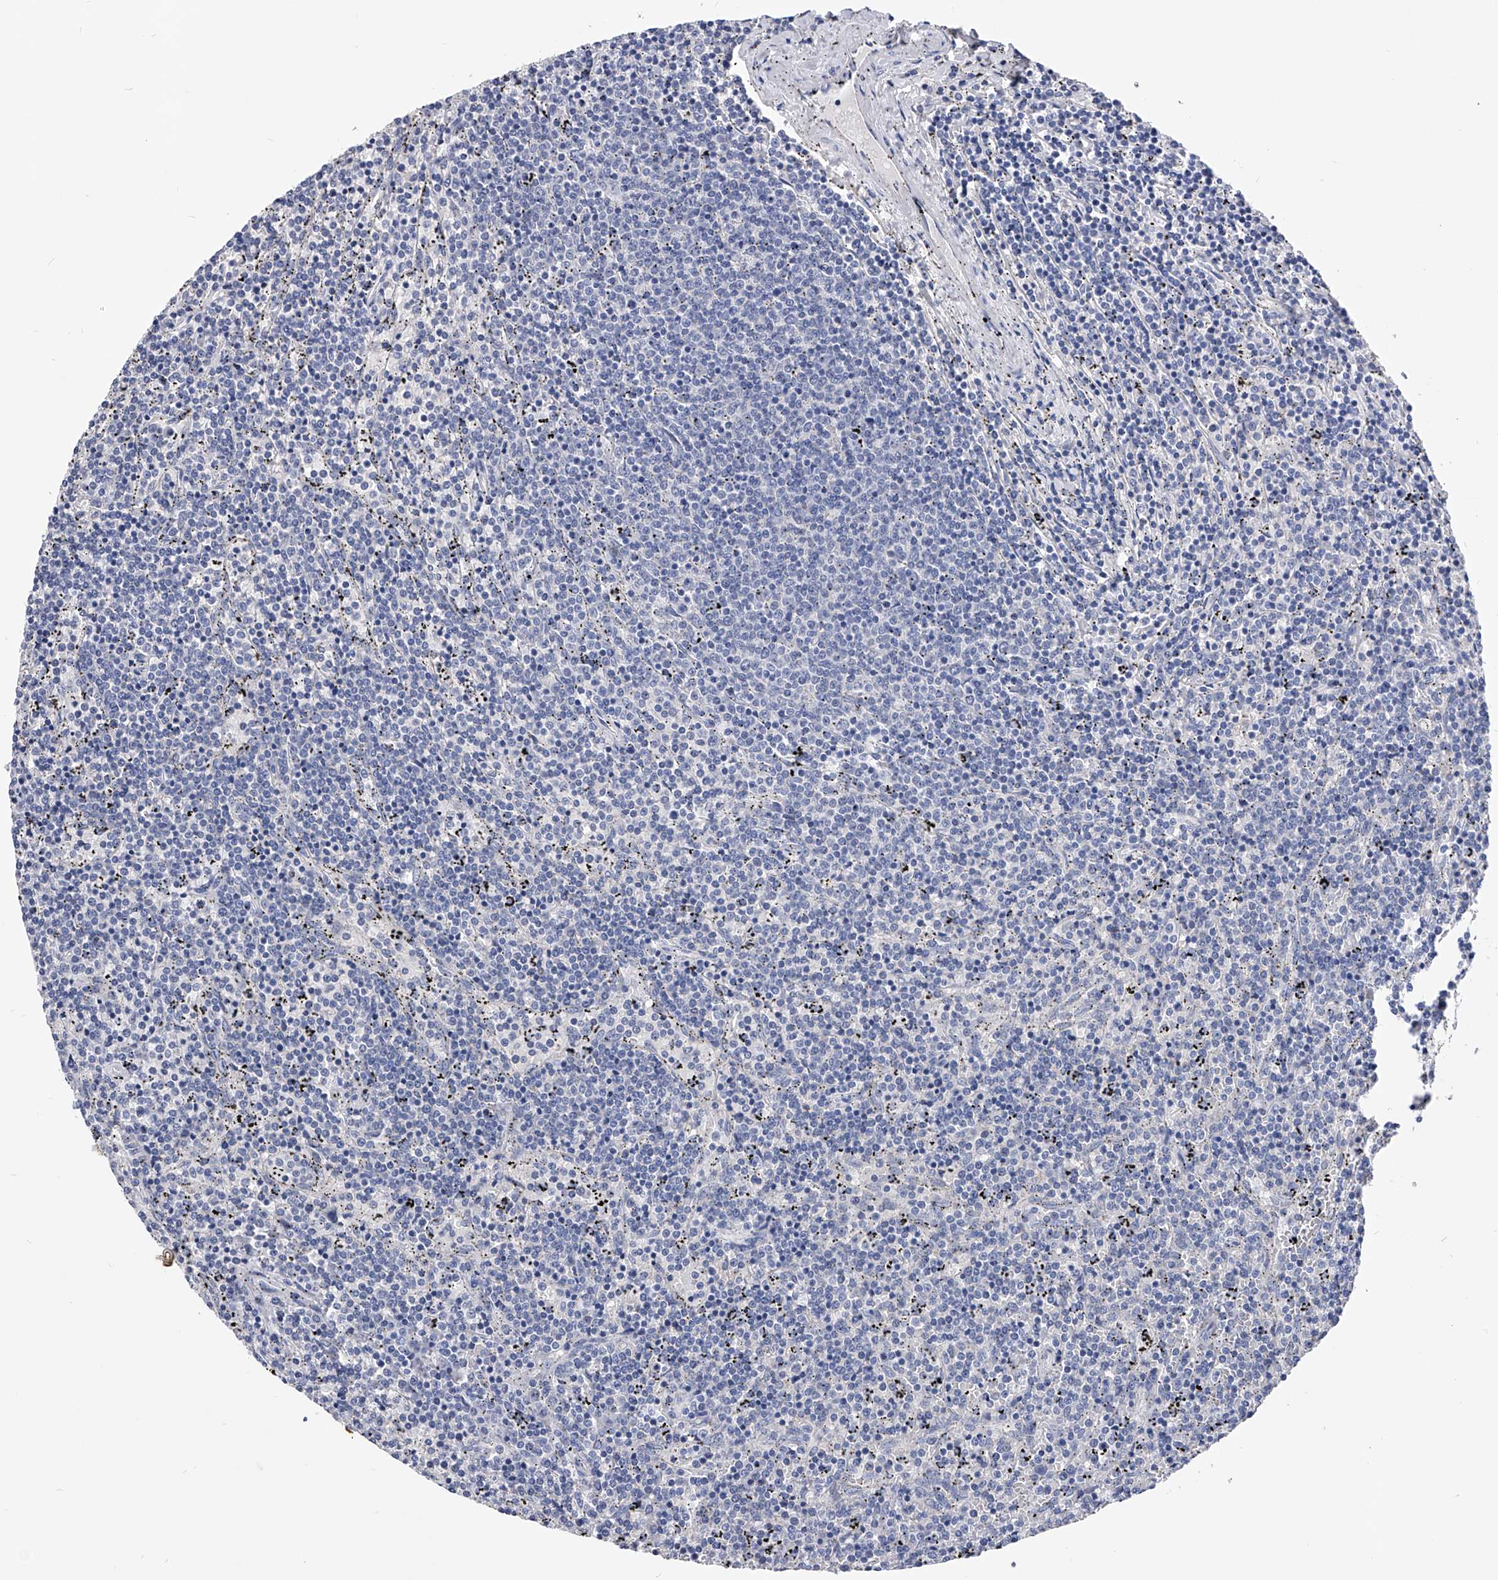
{"staining": {"intensity": "negative", "quantity": "none", "location": "none"}, "tissue": "lymphoma", "cell_type": "Tumor cells", "image_type": "cancer", "snomed": [{"axis": "morphology", "description": "Malignant lymphoma, non-Hodgkin's type, Low grade"}, {"axis": "topography", "description": "Spleen"}], "caption": "Immunohistochemistry image of lymphoma stained for a protein (brown), which reveals no staining in tumor cells. (DAB (3,3'-diaminobenzidine) immunohistochemistry with hematoxylin counter stain).", "gene": "ZNF529", "patient": {"sex": "female", "age": 50}}